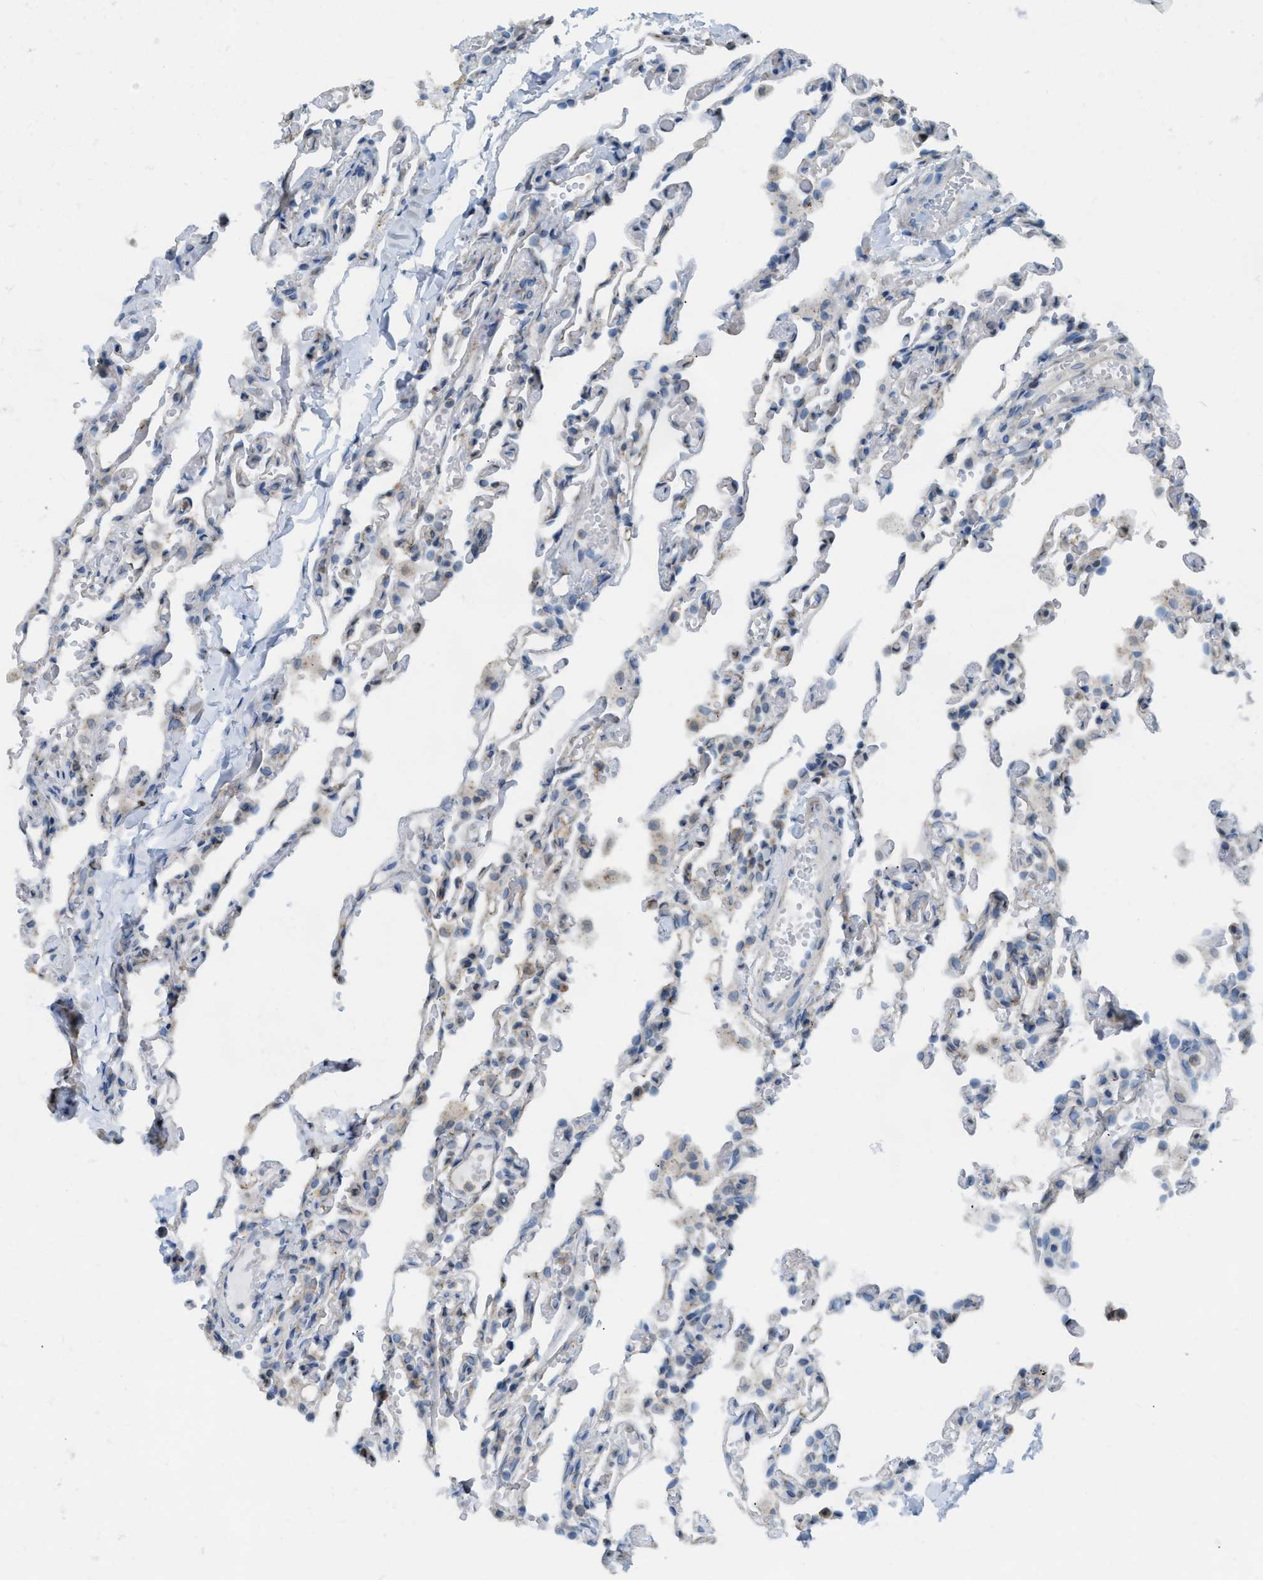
{"staining": {"intensity": "moderate", "quantity": "<25%", "location": "nuclear"}, "tissue": "lung", "cell_type": "Alveolar cells", "image_type": "normal", "snomed": [{"axis": "morphology", "description": "Normal tissue, NOS"}, {"axis": "topography", "description": "Lung"}], "caption": "DAB immunohistochemical staining of benign human lung demonstrates moderate nuclear protein expression in about <25% of alveolar cells. (Brightfield microscopy of DAB IHC at high magnification).", "gene": "E2F1", "patient": {"sex": "male", "age": 21}}